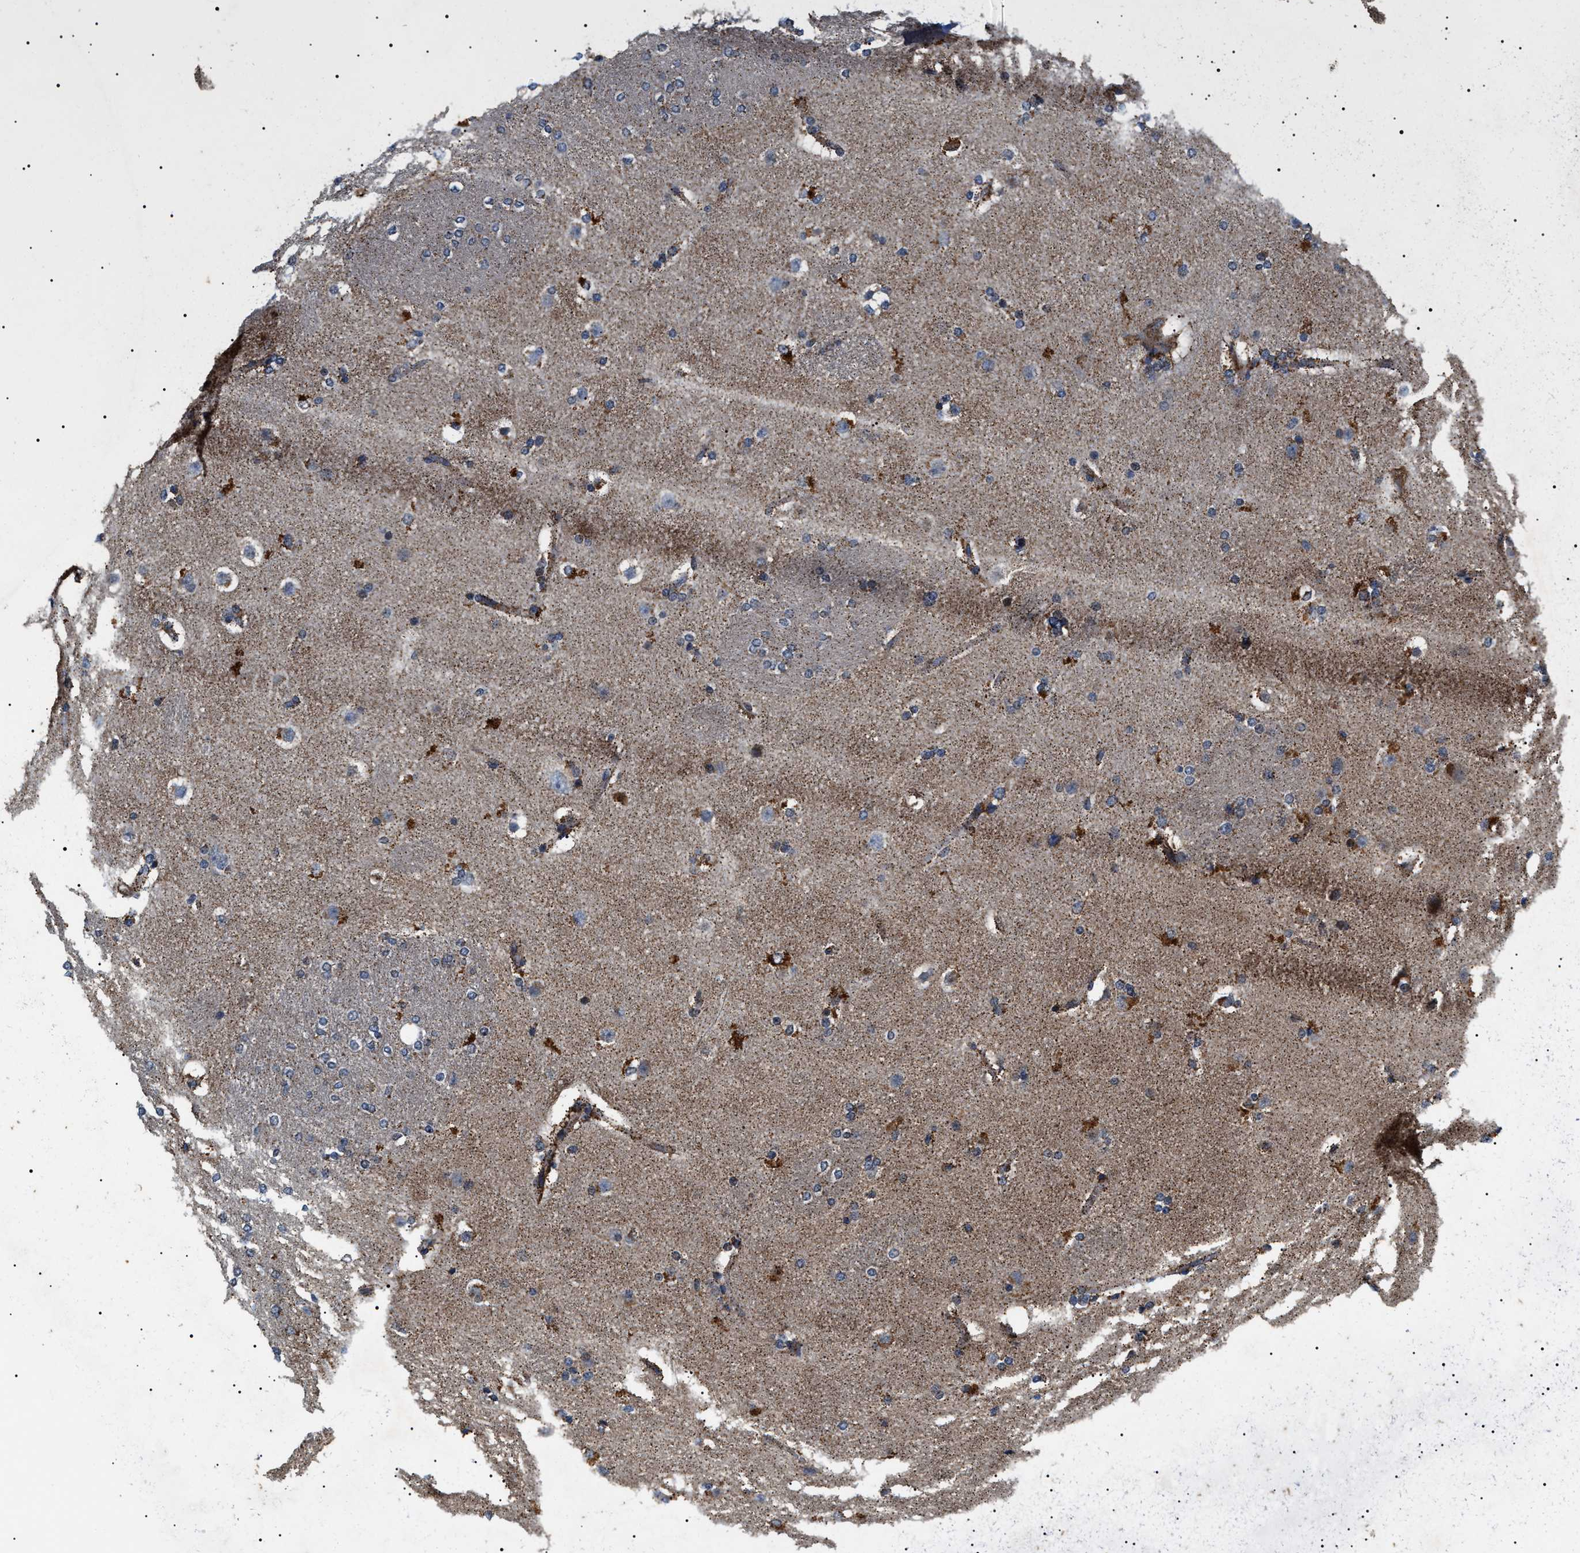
{"staining": {"intensity": "moderate", "quantity": "<25%", "location": "cytoplasmic/membranous"}, "tissue": "caudate", "cell_type": "Glial cells", "image_type": "normal", "snomed": [{"axis": "morphology", "description": "Normal tissue, NOS"}, {"axis": "topography", "description": "Lateral ventricle wall"}], "caption": "IHC image of benign caudate: human caudate stained using immunohistochemistry displays low levels of moderate protein expression localized specifically in the cytoplasmic/membranous of glial cells, appearing as a cytoplasmic/membranous brown color.", "gene": "OXSM", "patient": {"sex": "female", "age": 19}}